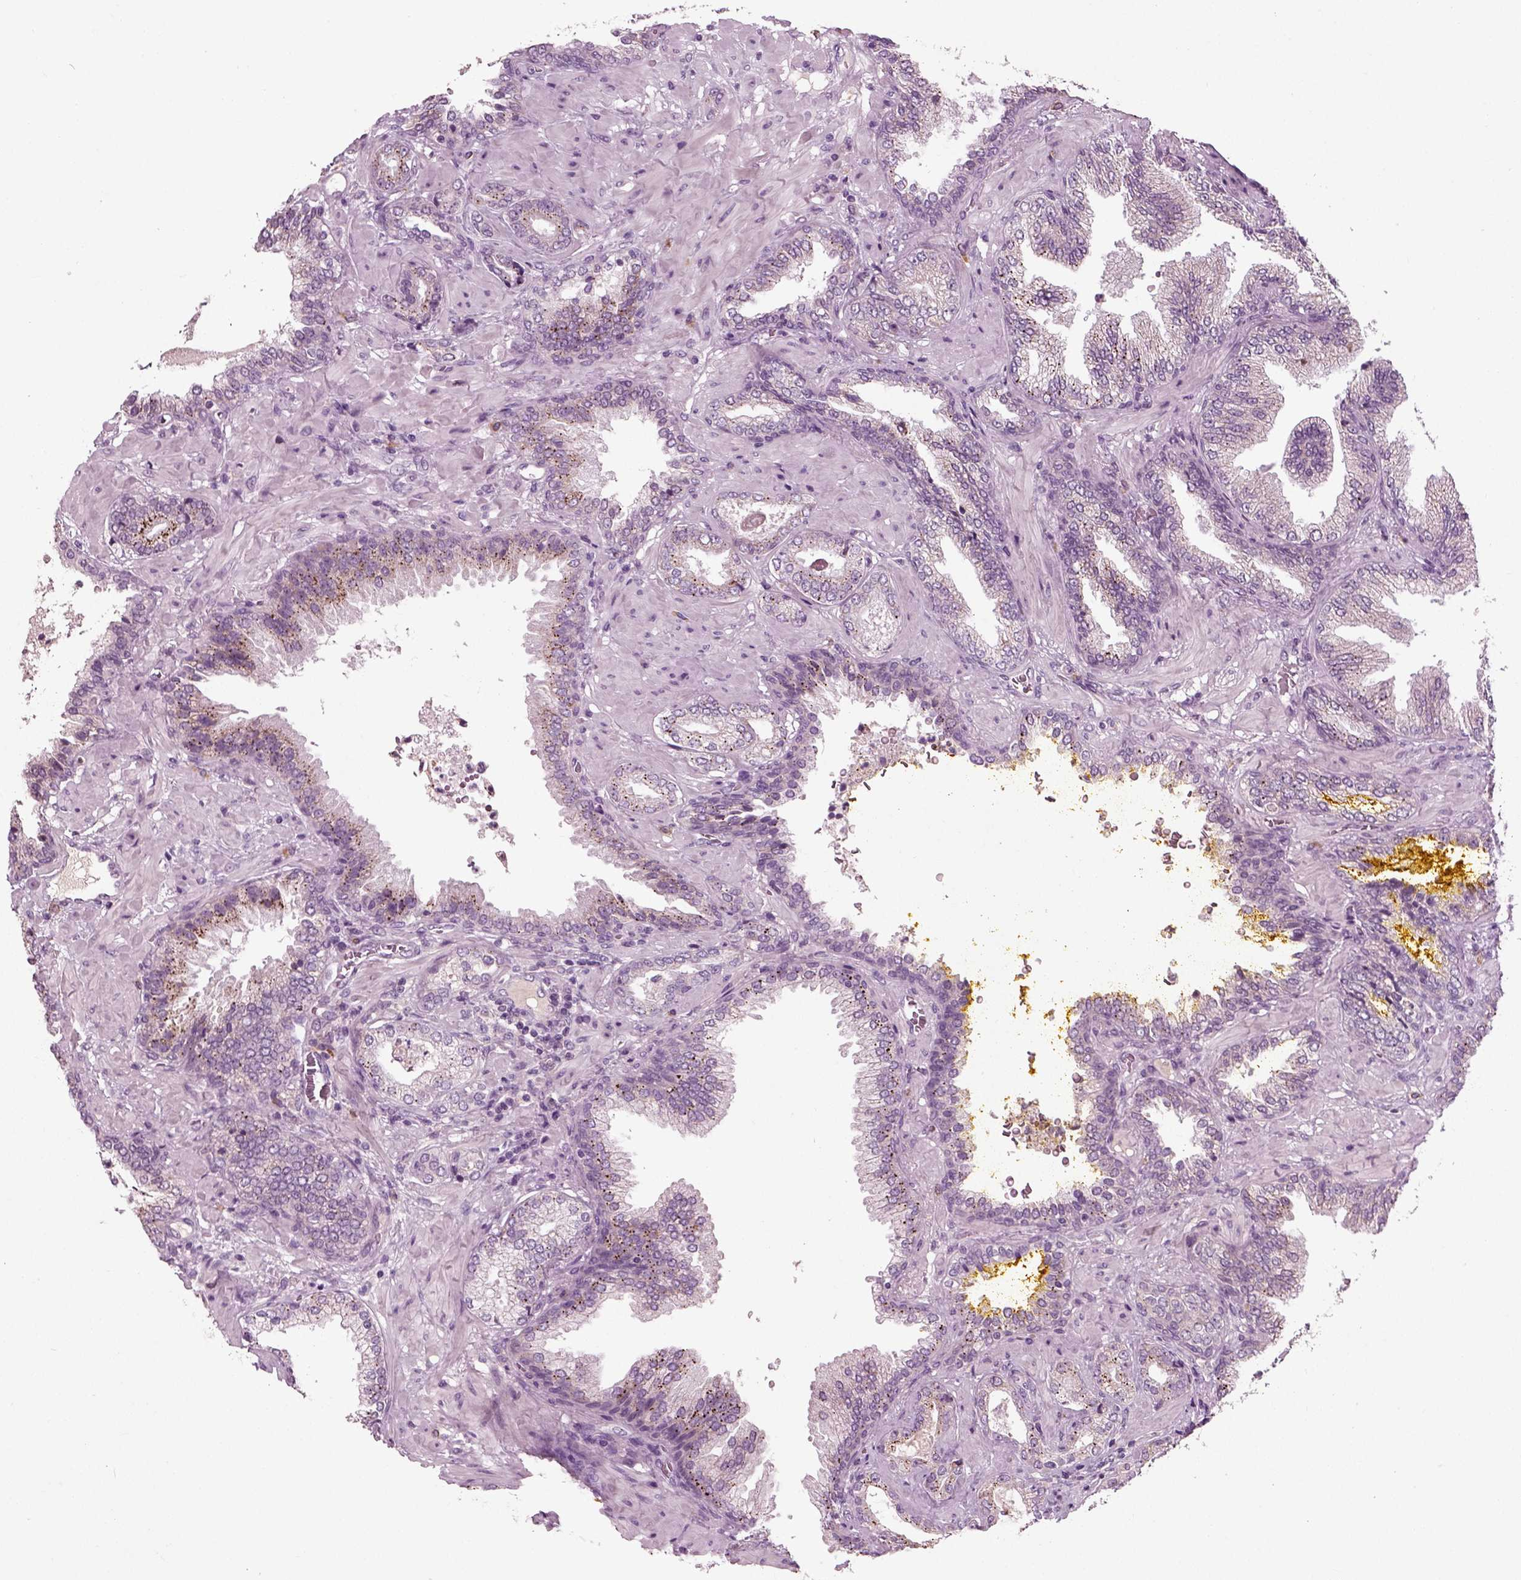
{"staining": {"intensity": "negative", "quantity": "none", "location": "none"}, "tissue": "prostate cancer", "cell_type": "Tumor cells", "image_type": "cancer", "snomed": [{"axis": "morphology", "description": "Adenocarcinoma, Low grade"}, {"axis": "topography", "description": "Prostate"}], "caption": "Tumor cells are negative for protein expression in human low-grade adenocarcinoma (prostate).", "gene": "RND2", "patient": {"sex": "male", "age": 68}}